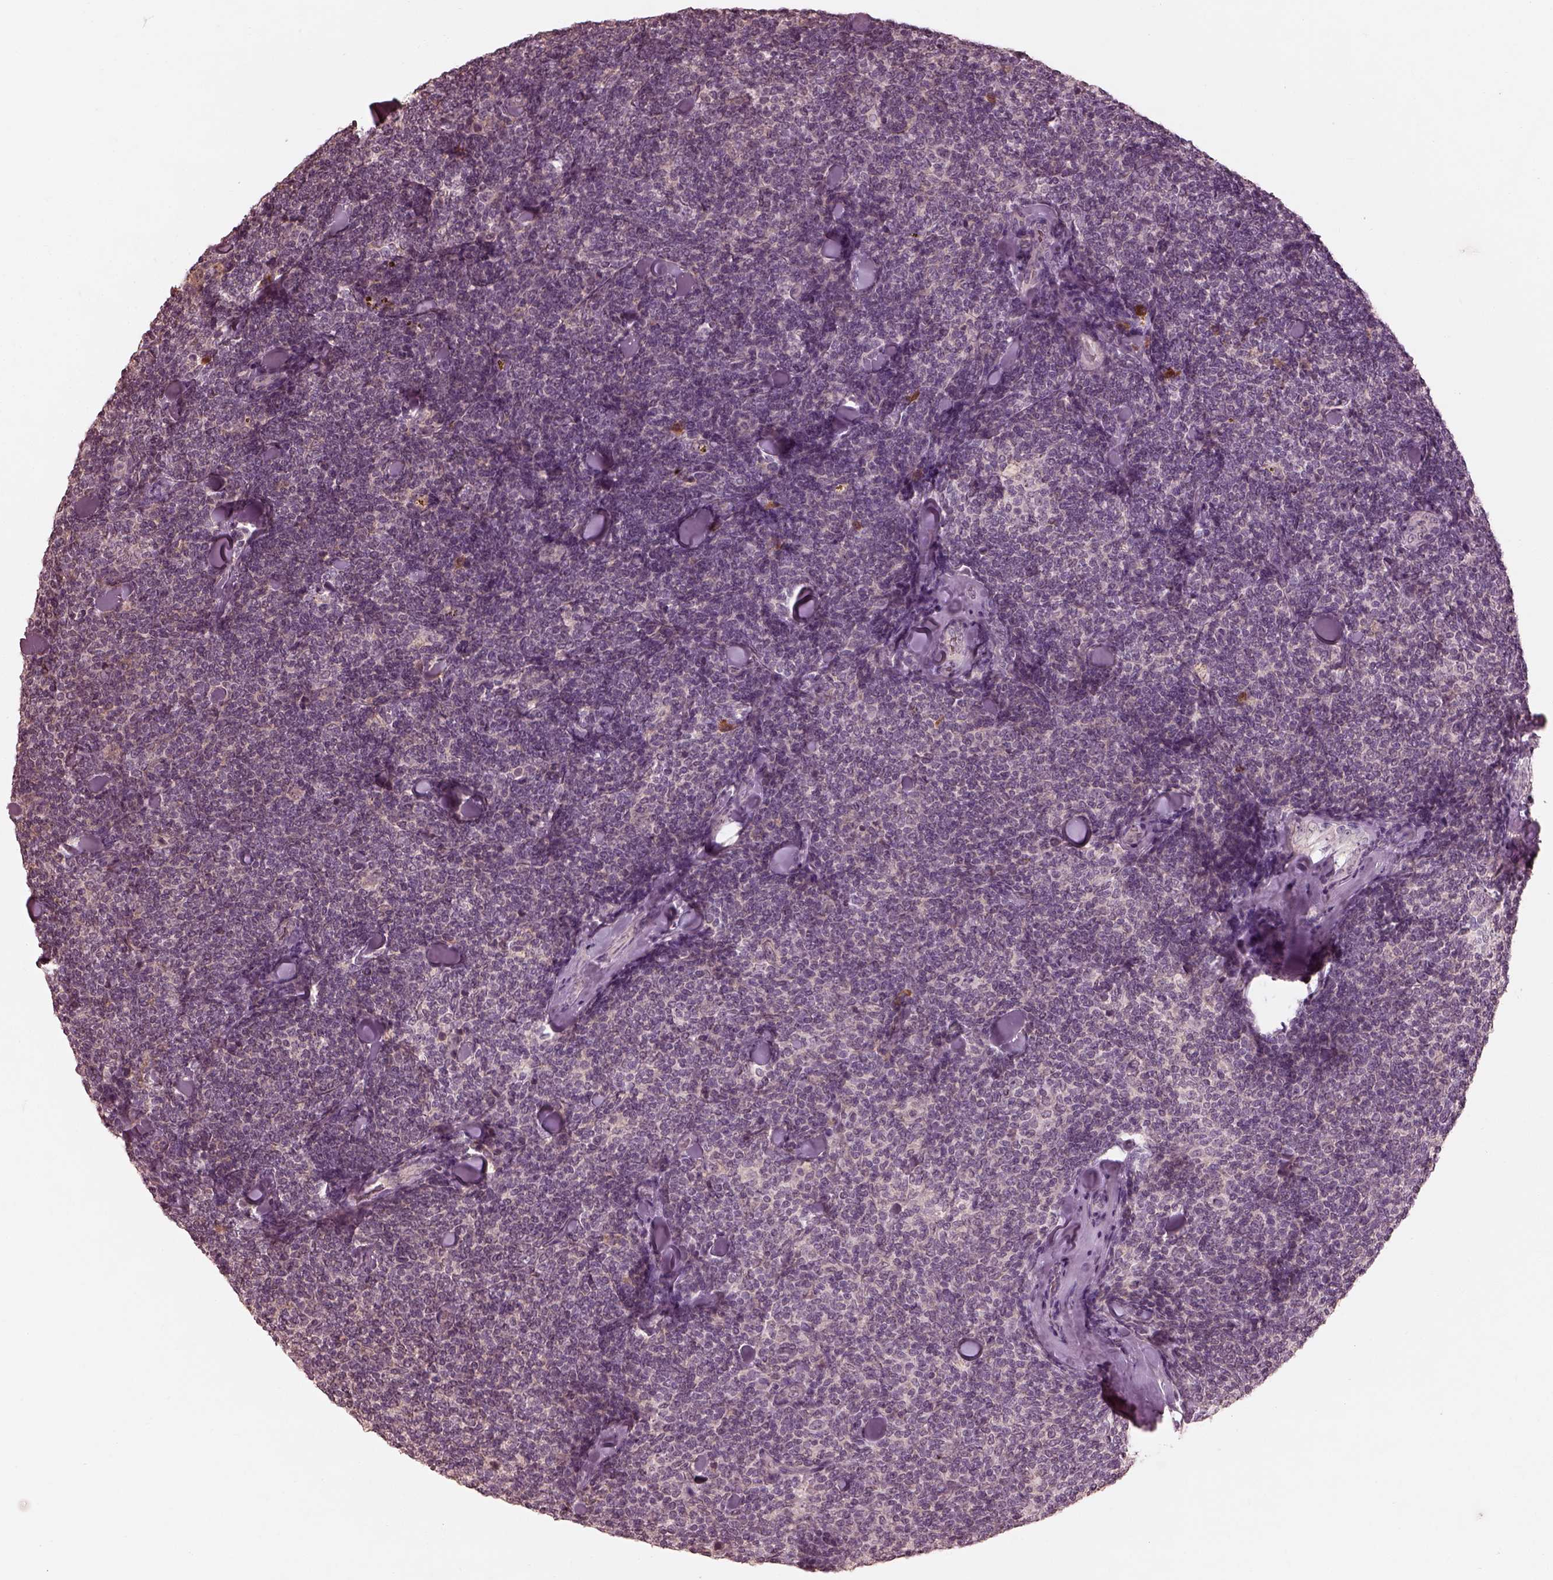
{"staining": {"intensity": "negative", "quantity": "none", "location": "none"}, "tissue": "lymphoma", "cell_type": "Tumor cells", "image_type": "cancer", "snomed": [{"axis": "morphology", "description": "Malignant lymphoma, non-Hodgkin's type, Low grade"}, {"axis": "topography", "description": "Lymph node"}], "caption": "Tumor cells show no significant staining in lymphoma.", "gene": "CALR3", "patient": {"sex": "female", "age": 56}}